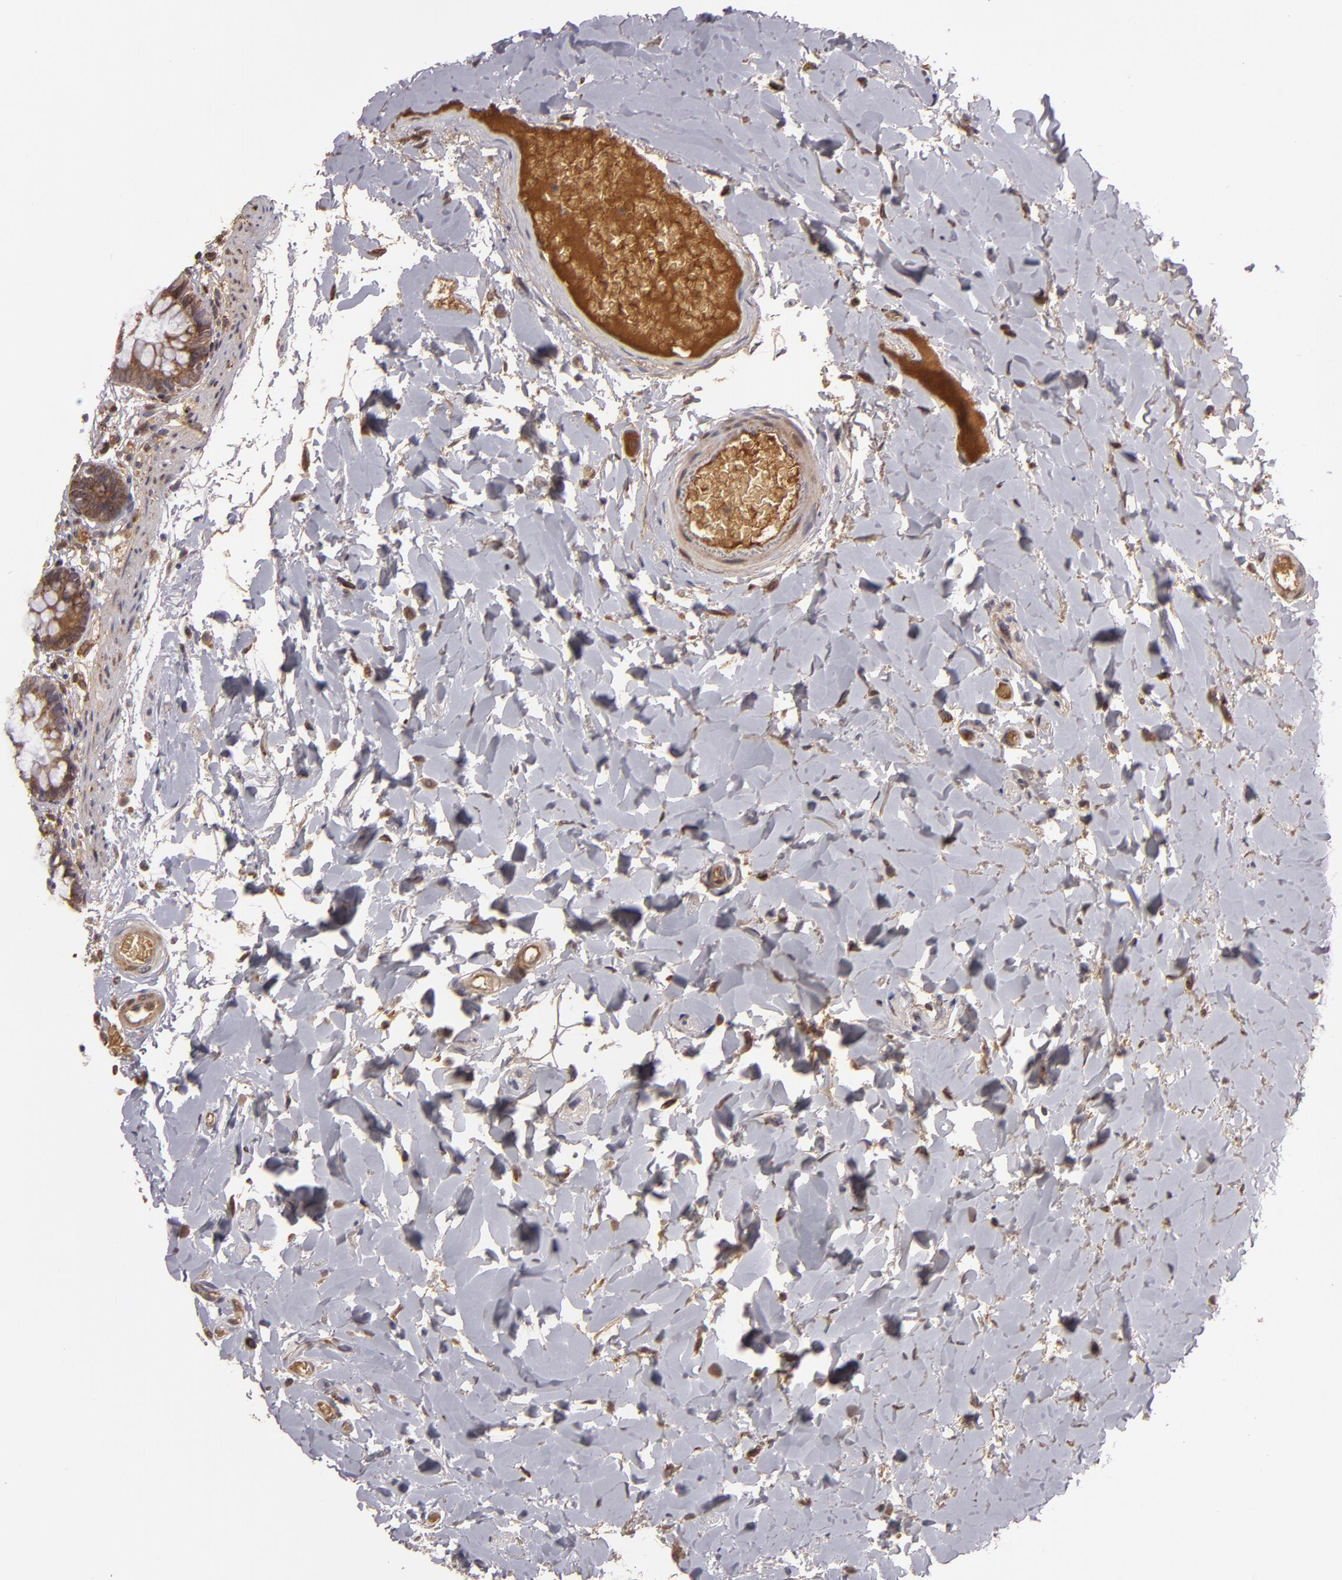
{"staining": {"intensity": "moderate", "quantity": ">75%", "location": "cytoplasmic/membranous,nuclear"}, "tissue": "colon", "cell_type": "Endothelial cells", "image_type": "normal", "snomed": [{"axis": "morphology", "description": "Normal tissue, NOS"}, {"axis": "topography", "description": "Smooth muscle"}, {"axis": "topography", "description": "Colon"}], "caption": "An image showing moderate cytoplasmic/membranous,nuclear expression in about >75% of endothelial cells in normal colon, as visualized by brown immunohistochemical staining.", "gene": "CFB", "patient": {"sex": "male", "age": 67}}